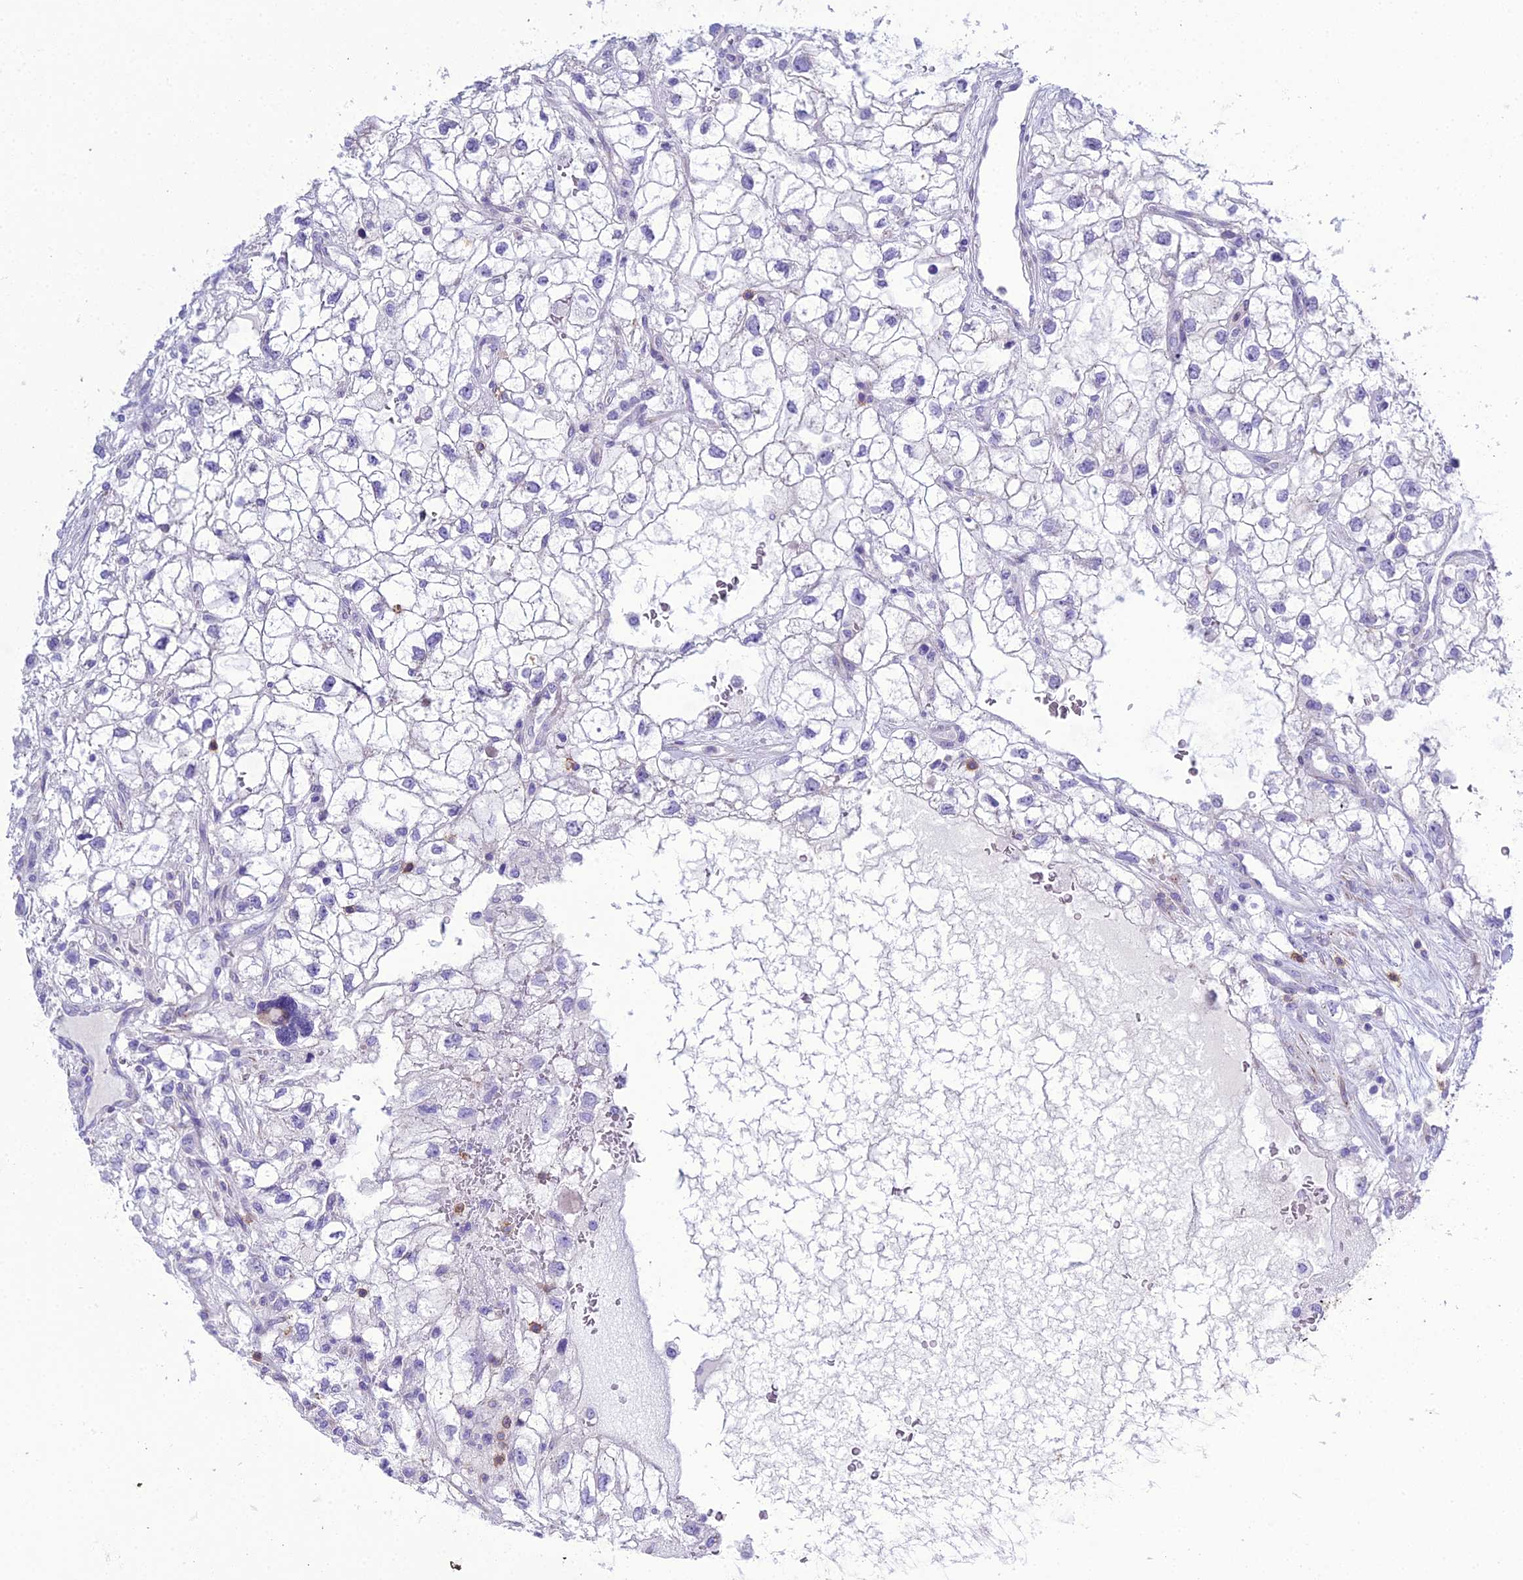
{"staining": {"intensity": "negative", "quantity": "none", "location": "none"}, "tissue": "renal cancer", "cell_type": "Tumor cells", "image_type": "cancer", "snomed": [{"axis": "morphology", "description": "Adenocarcinoma, NOS"}, {"axis": "topography", "description": "Kidney"}], "caption": "This is an IHC micrograph of renal cancer. There is no positivity in tumor cells.", "gene": "OR1Q1", "patient": {"sex": "male", "age": 59}}